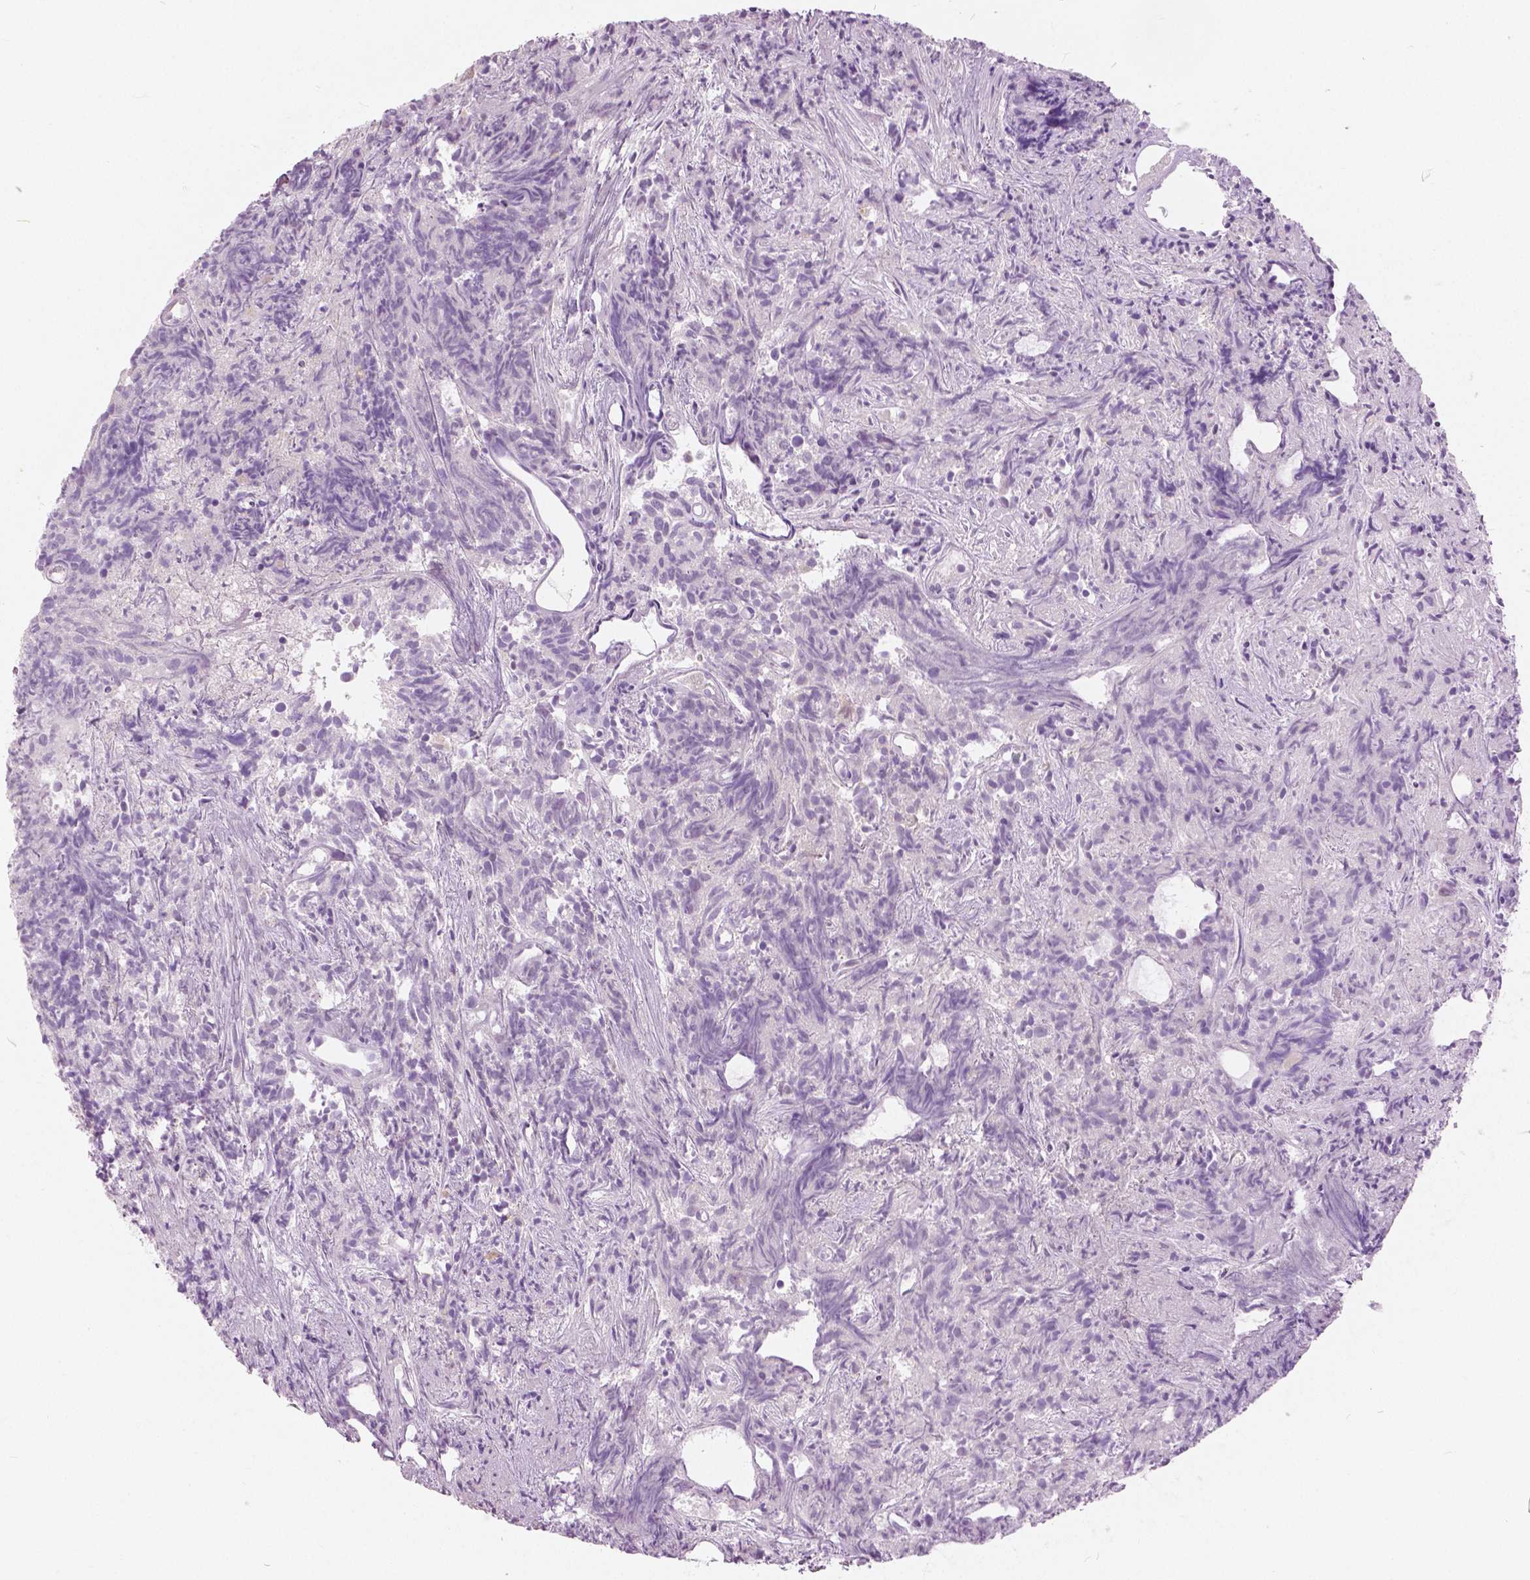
{"staining": {"intensity": "negative", "quantity": "none", "location": "none"}, "tissue": "prostate cancer", "cell_type": "Tumor cells", "image_type": "cancer", "snomed": [{"axis": "morphology", "description": "Adenocarcinoma, High grade"}, {"axis": "topography", "description": "Prostate"}], "caption": "A micrograph of prostate high-grade adenocarcinoma stained for a protein demonstrates no brown staining in tumor cells. The staining is performed using DAB brown chromogen with nuclei counter-stained in using hematoxylin.", "gene": "GALM", "patient": {"sex": "male", "age": 58}}